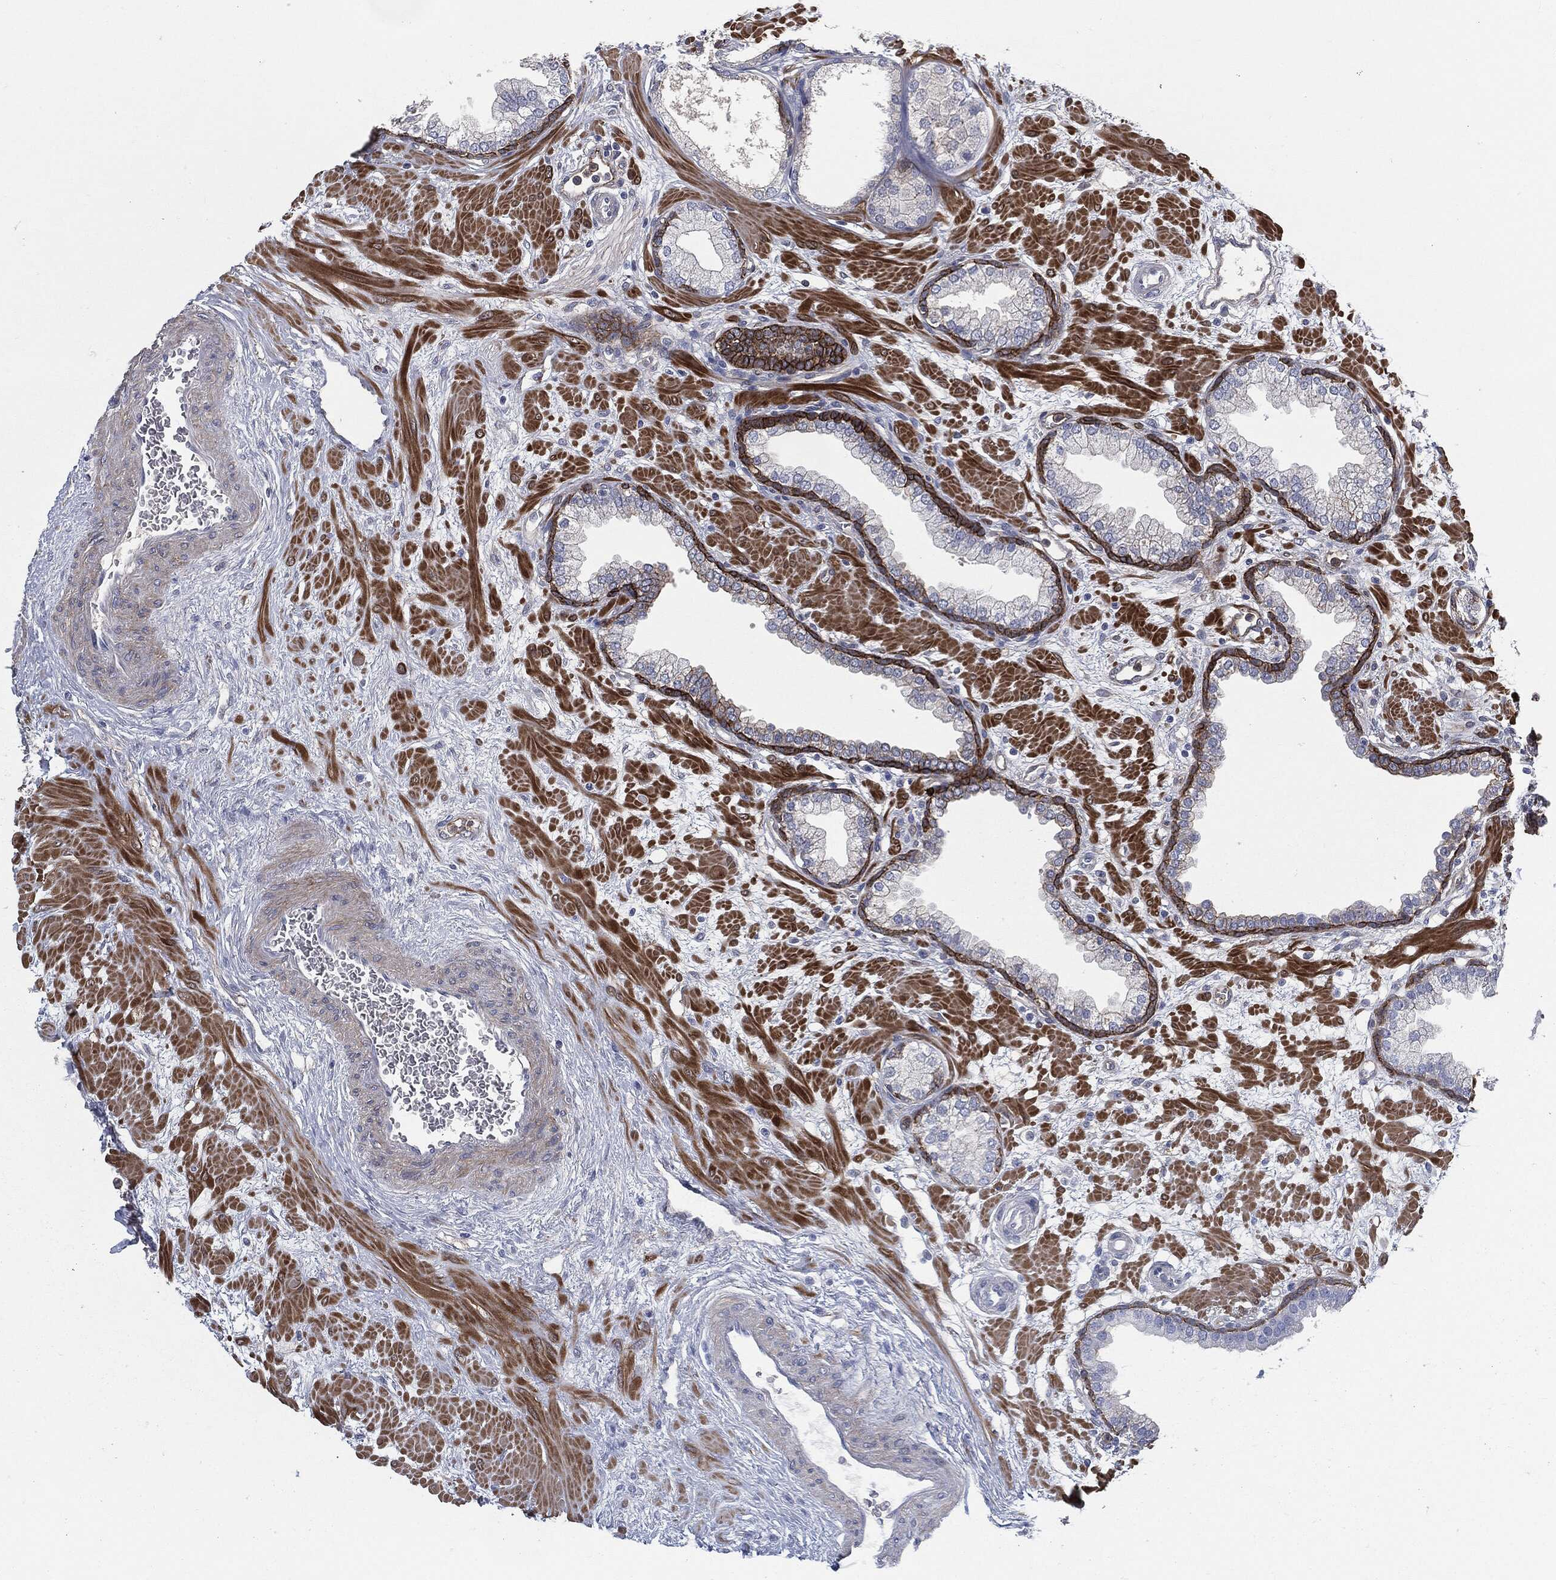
{"staining": {"intensity": "strong", "quantity": "<25%", "location": "cytoplasmic/membranous"}, "tissue": "prostate", "cell_type": "Glandular cells", "image_type": "normal", "snomed": [{"axis": "morphology", "description": "Normal tissue, NOS"}, {"axis": "topography", "description": "Prostate"}], "caption": "Immunohistochemistry of unremarkable prostate demonstrates medium levels of strong cytoplasmic/membranous expression in about <25% of glandular cells. Using DAB (brown) and hematoxylin (blue) stains, captured at high magnification using brightfield microscopy.", "gene": "SVIL", "patient": {"sex": "male", "age": 63}}